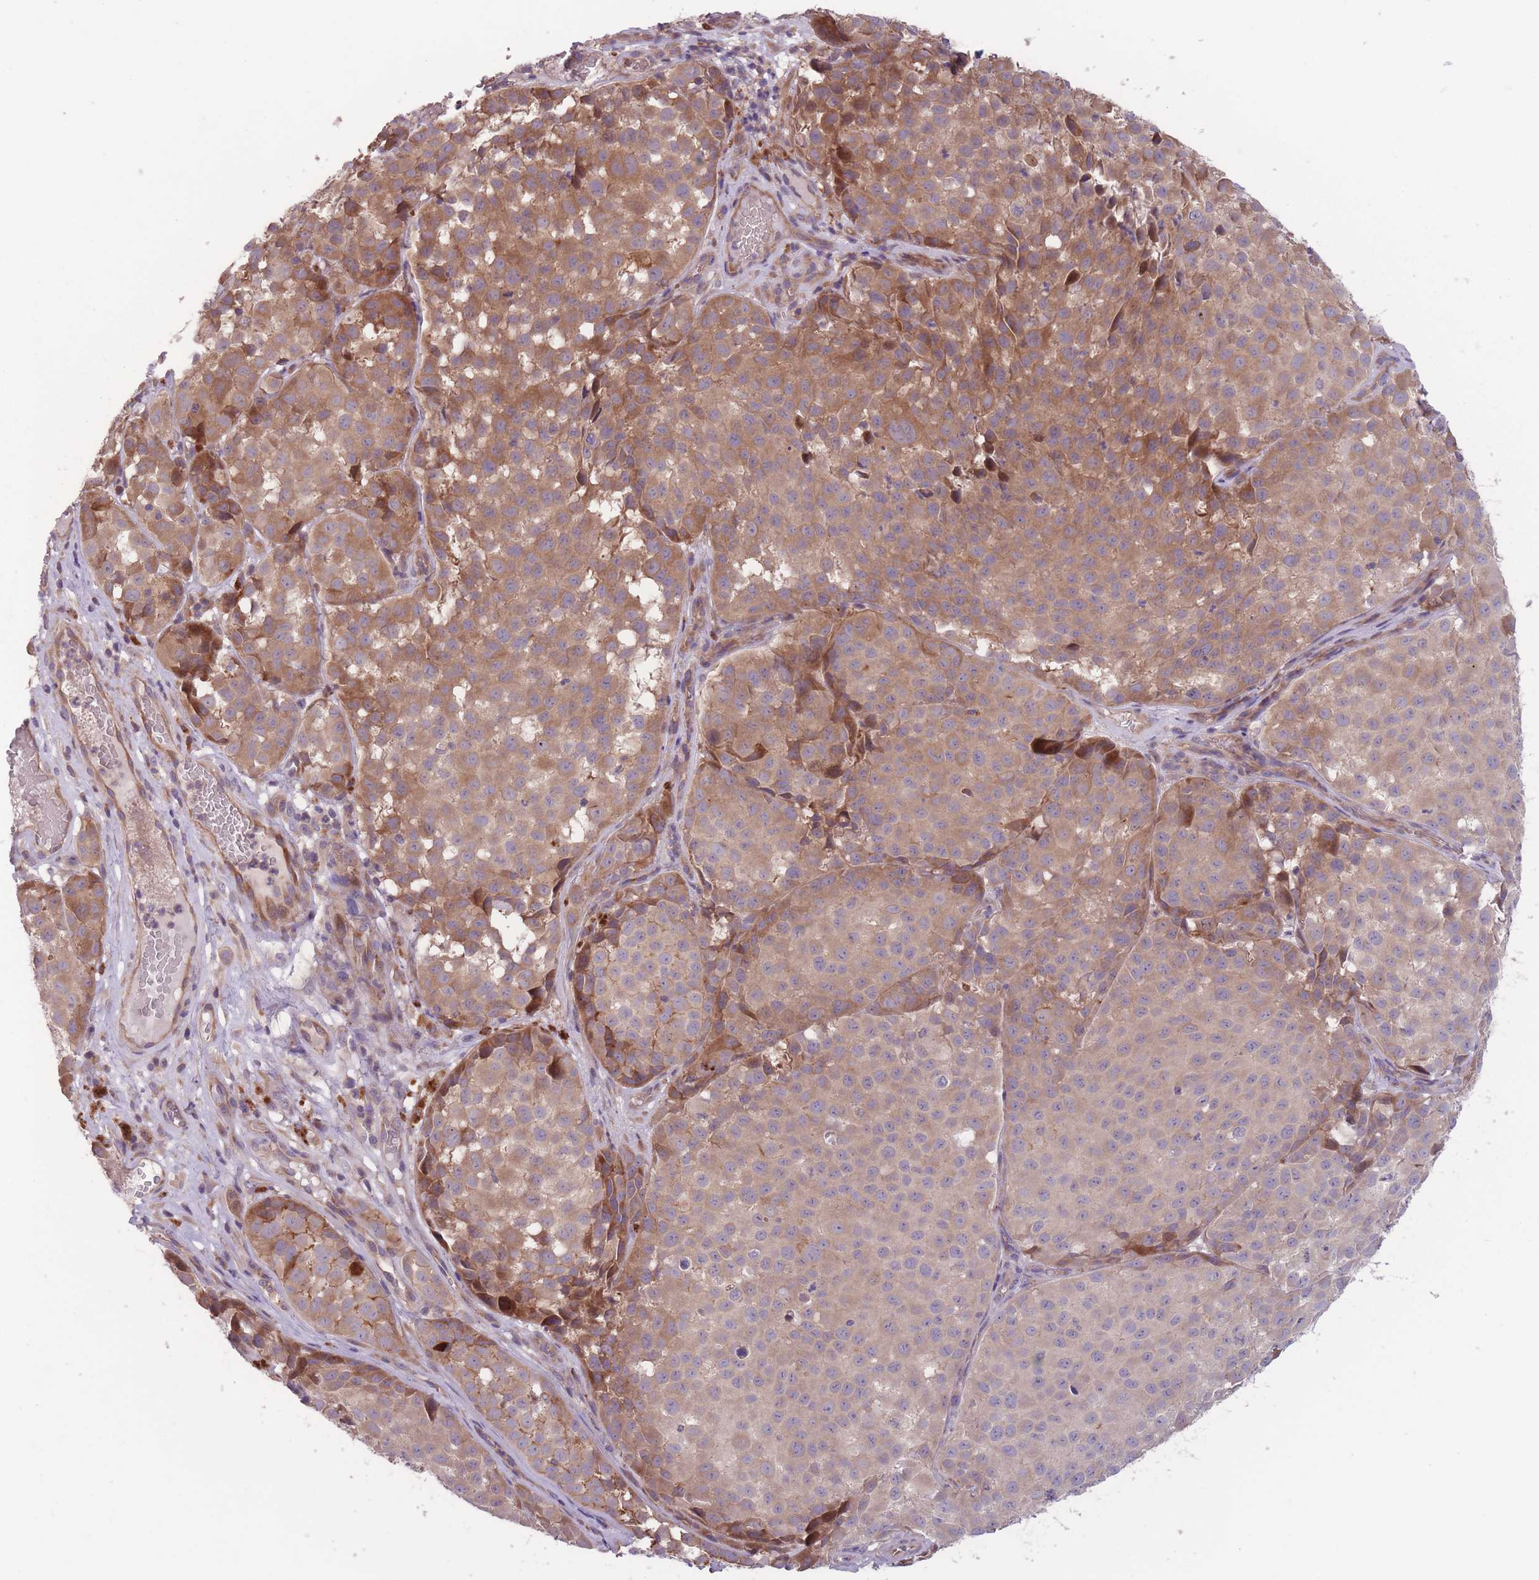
{"staining": {"intensity": "moderate", "quantity": "25%-75%", "location": "cytoplasmic/membranous"}, "tissue": "melanoma", "cell_type": "Tumor cells", "image_type": "cancer", "snomed": [{"axis": "morphology", "description": "Malignant melanoma, NOS"}, {"axis": "topography", "description": "Skin"}], "caption": "Brown immunohistochemical staining in malignant melanoma displays moderate cytoplasmic/membranous expression in approximately 25%-75% of tumor cells. The protein is shown in brown color, while the nuclei are stained blue.", "gene": "ITPKC", "patient": {"sex": "male", "age": 64}}